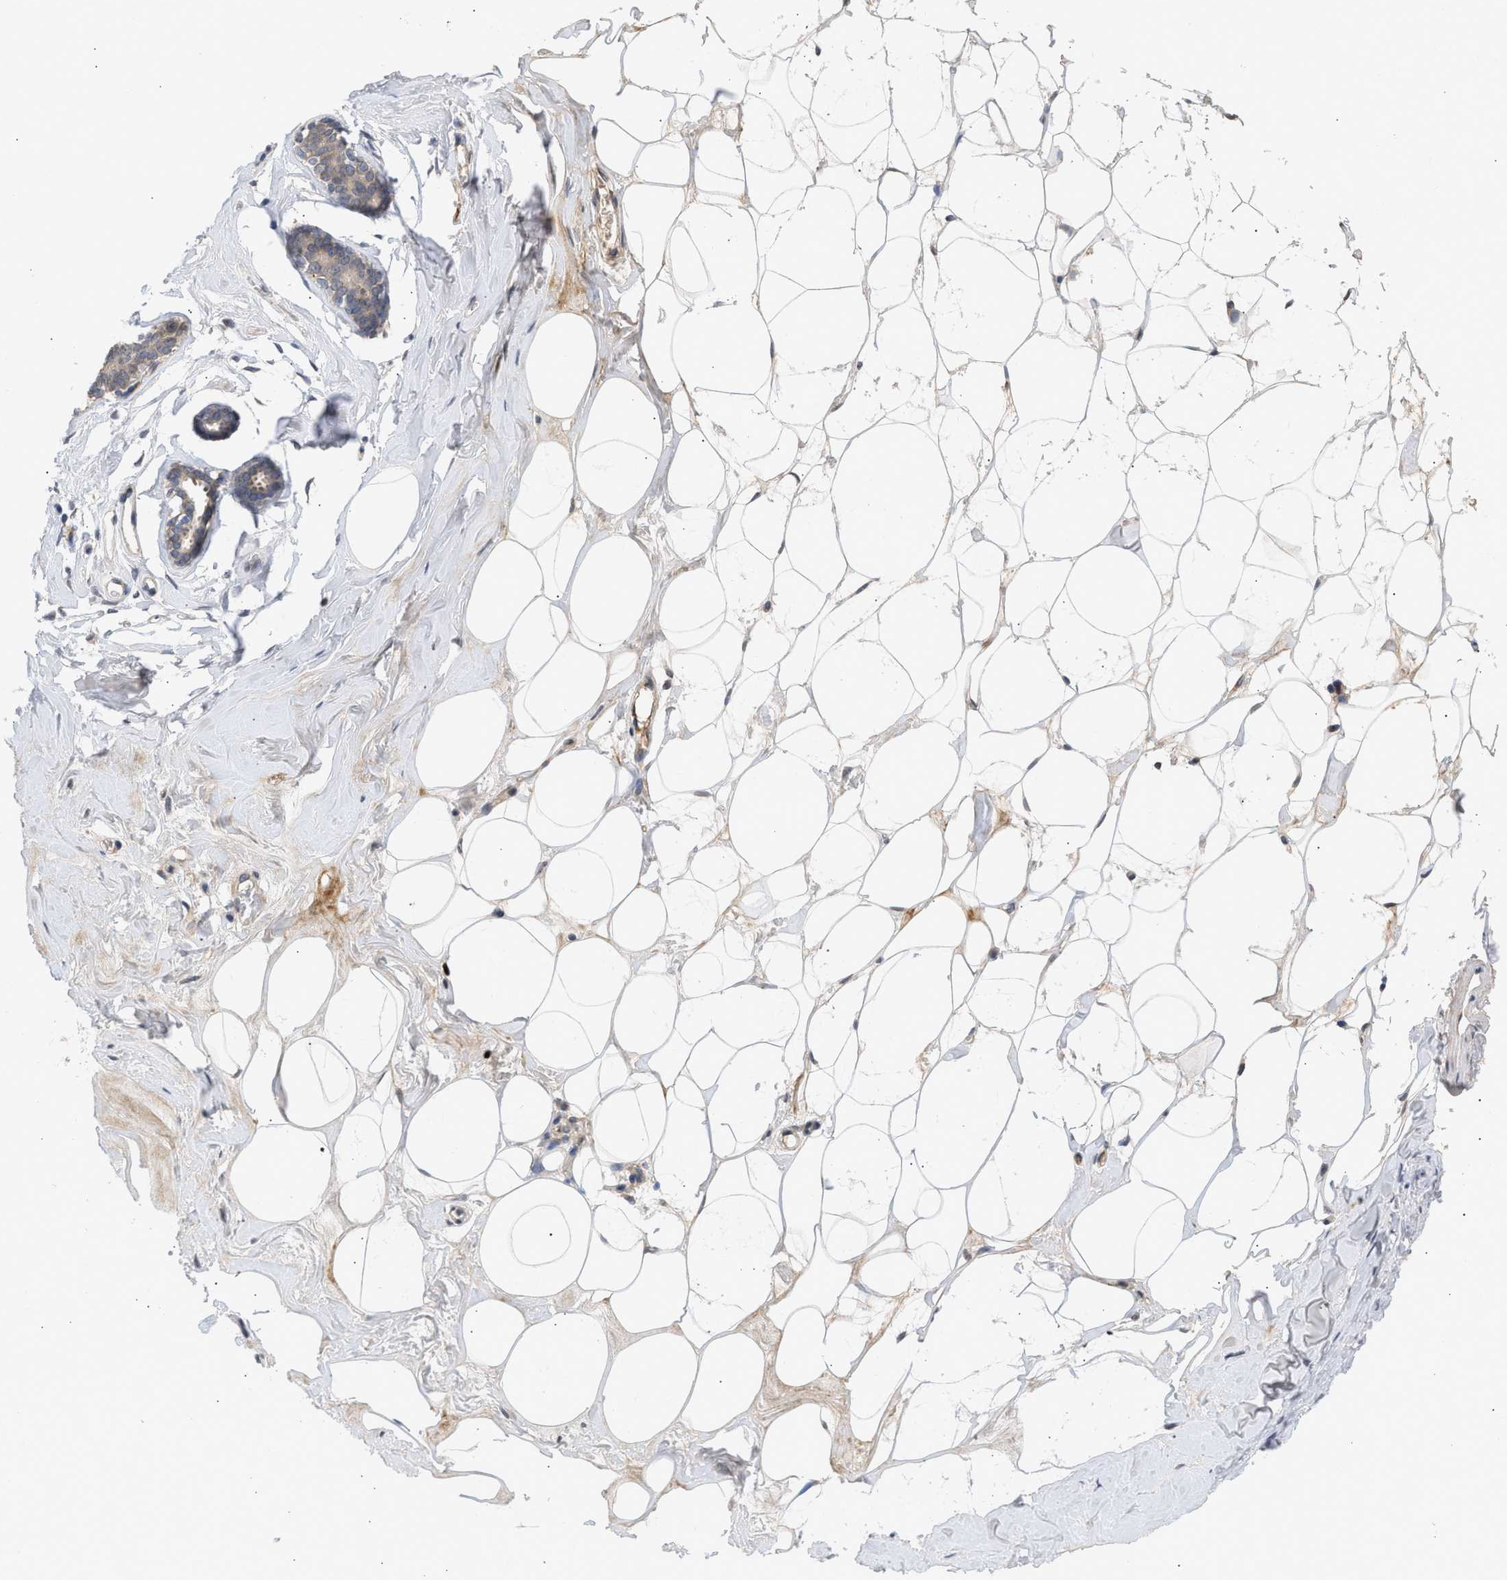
{"staining": {"intensity": "weak", "quantity": ">75%", "location": "cytoplasmic/membranous"}, "tissue": "adipose tissue", "cell_type": "Adipocytes", "image_type": "normal", "snomed": [{"axis": "morphology", "description": "Normal tissue, NOS"}, {"axis": "morphology", "description": "Fibrosis, NOS"}, {"axis": "topography", "description": "Breast"}, {"axis": "topography", "description": "Adipose tissue"}], "caption": "Adipose tissue stained for a protein exhibits weak cytoplasmic/membranous positivity in adipocytes. The protein is stained brown, and the nuclei are stained in blue (DAB (3,3'-diaminobenzidine) IHC with brightfield microscopy, high magnification).", "gene": "NUP62", "patient": {"sex": "female", "age": 39}}